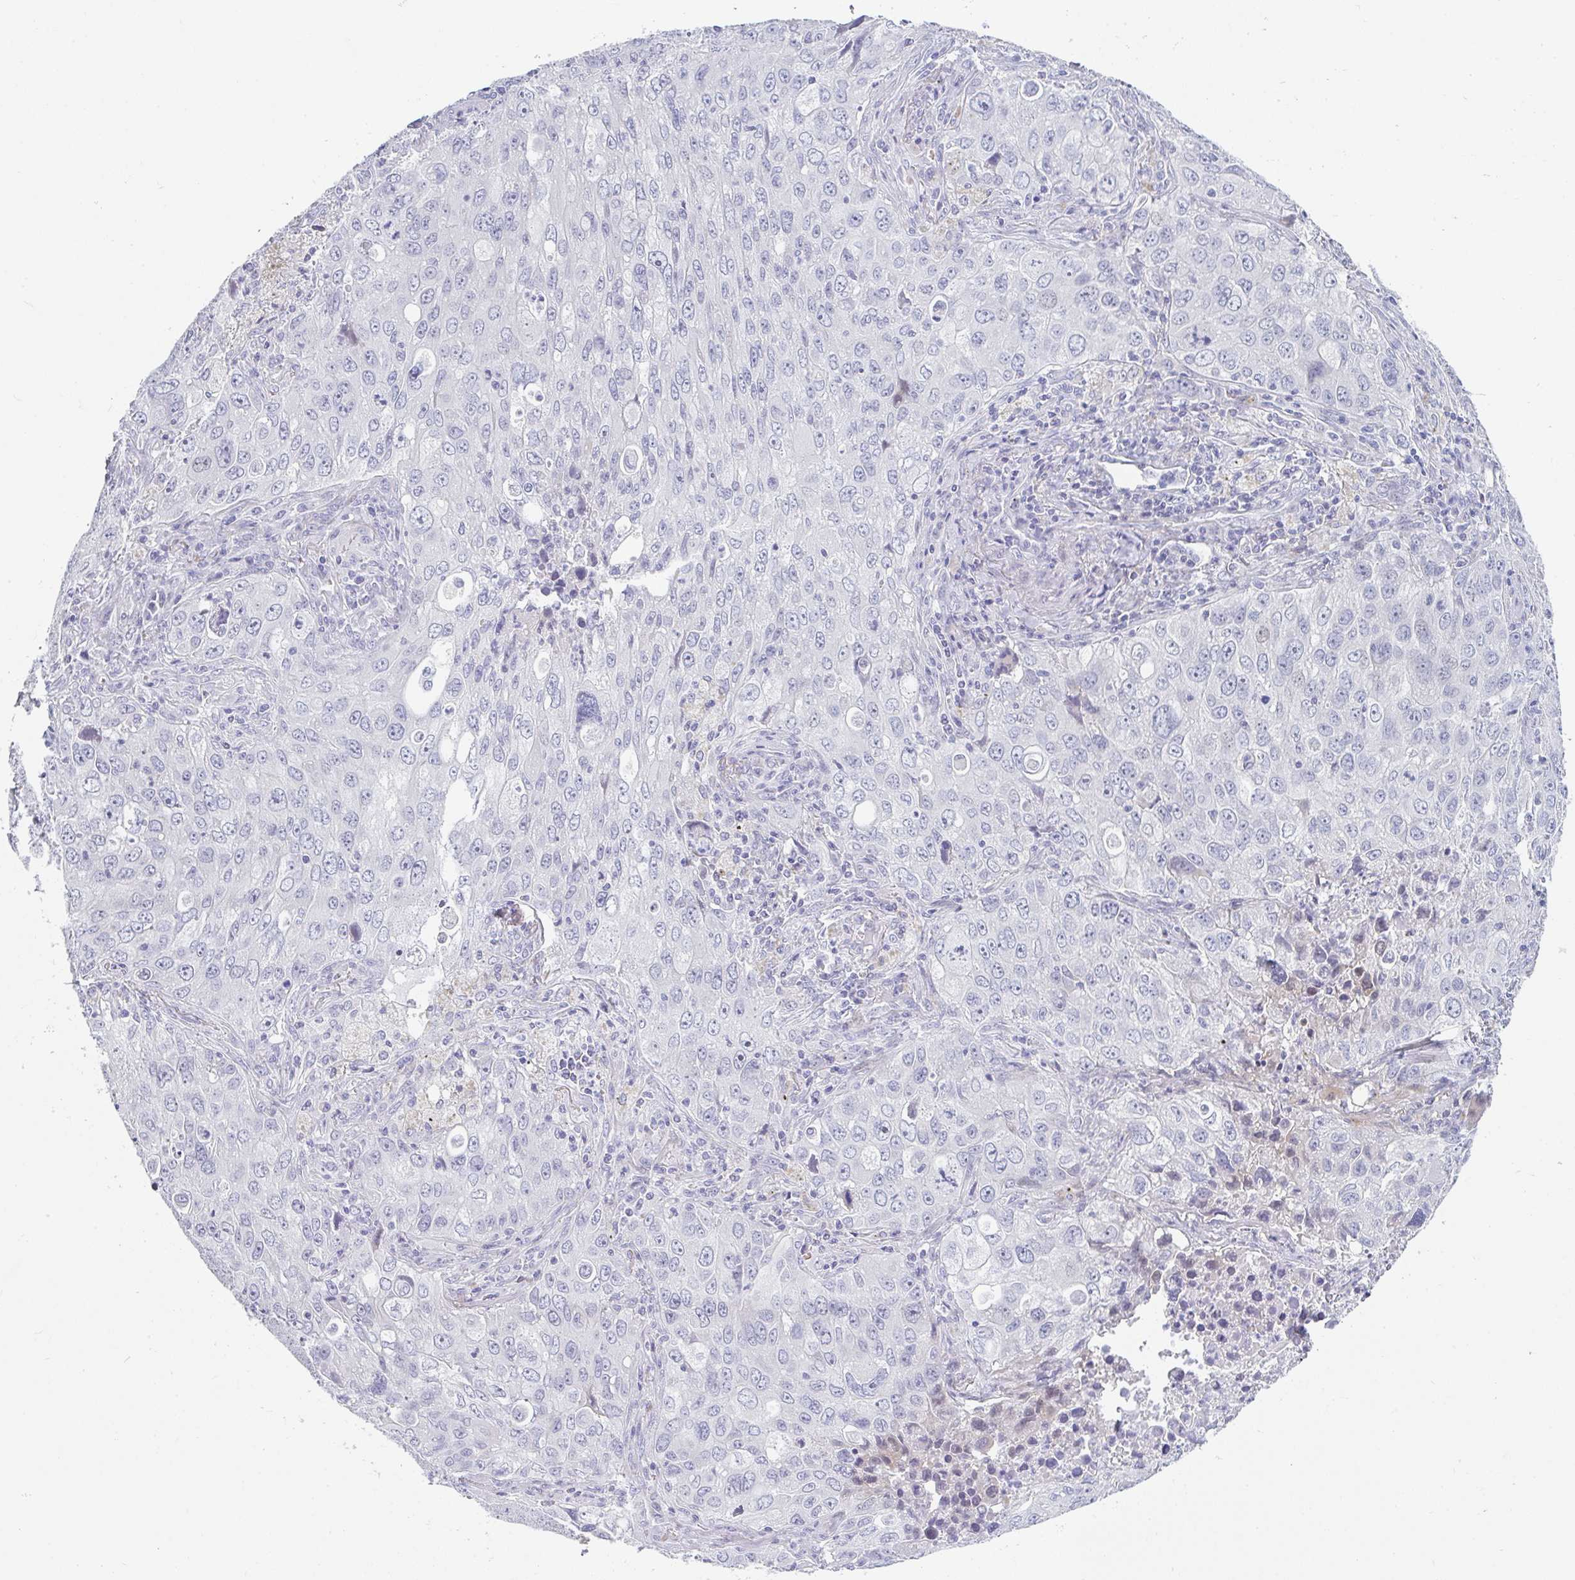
{"staining": {"intensity": "negative", "quantity": "none", "location": "none"}, "tissue": "lung cancer", "cell_type": "Tumor cells", "image_type": "cancer", "snomed": [{"axis": "morphology", "description": "Adenocarcinoma, NOS"}, {"axis": "morphology", "description": "Adenocarcinoma, metastatic, NOS"}, {"axis": "topography", "description": "Lymph node"}, {"axis": "topography", "description": "Lung"}], "caption": "This is an IHC photomicrograph of human lung adenocarcinoma. There is no positivity in tumor cells.", "gene": "NEU2", "patient": {"sex": "female", "age": 42}}